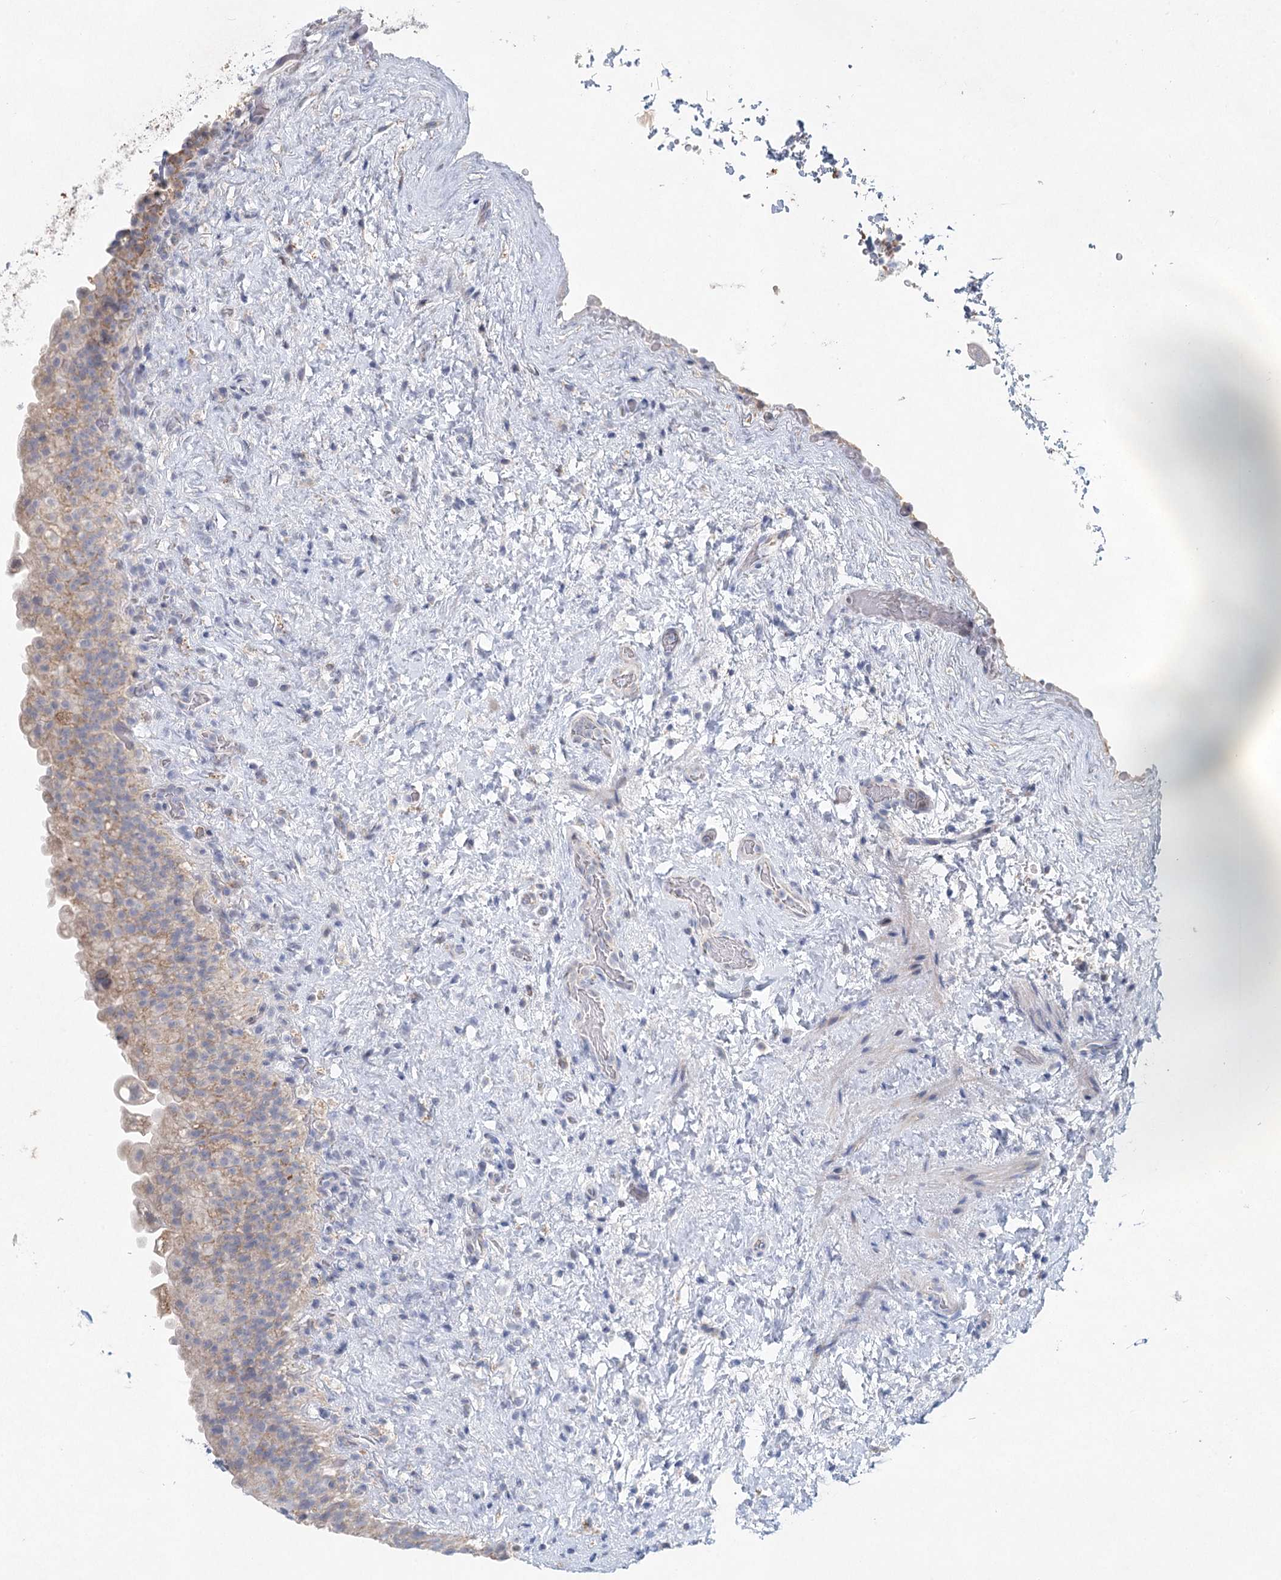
{"staining": {"intensity": "weak", "quantity": "25%-75%", "location": "cytoplasmic/membranous"}, "tissue": "urinary bladder", "cell_type": "Urothelial cells", "image_type": "normal", "snomed": [{"axis": "morphology", "description": "Normal tissue, NOS"}, {"axis": "topography", "description": "Urinary bladder"}], "caption": "A brown stain labels weak cytoplasmic/membranous expression of a protein in urothelial cells of unremarkable human urinary bladder. (brown staining indicates protein expression, while blue staining denotes nuclei).", "gene": "XPO6", "patient": {"sex": "female", "age": 27}}